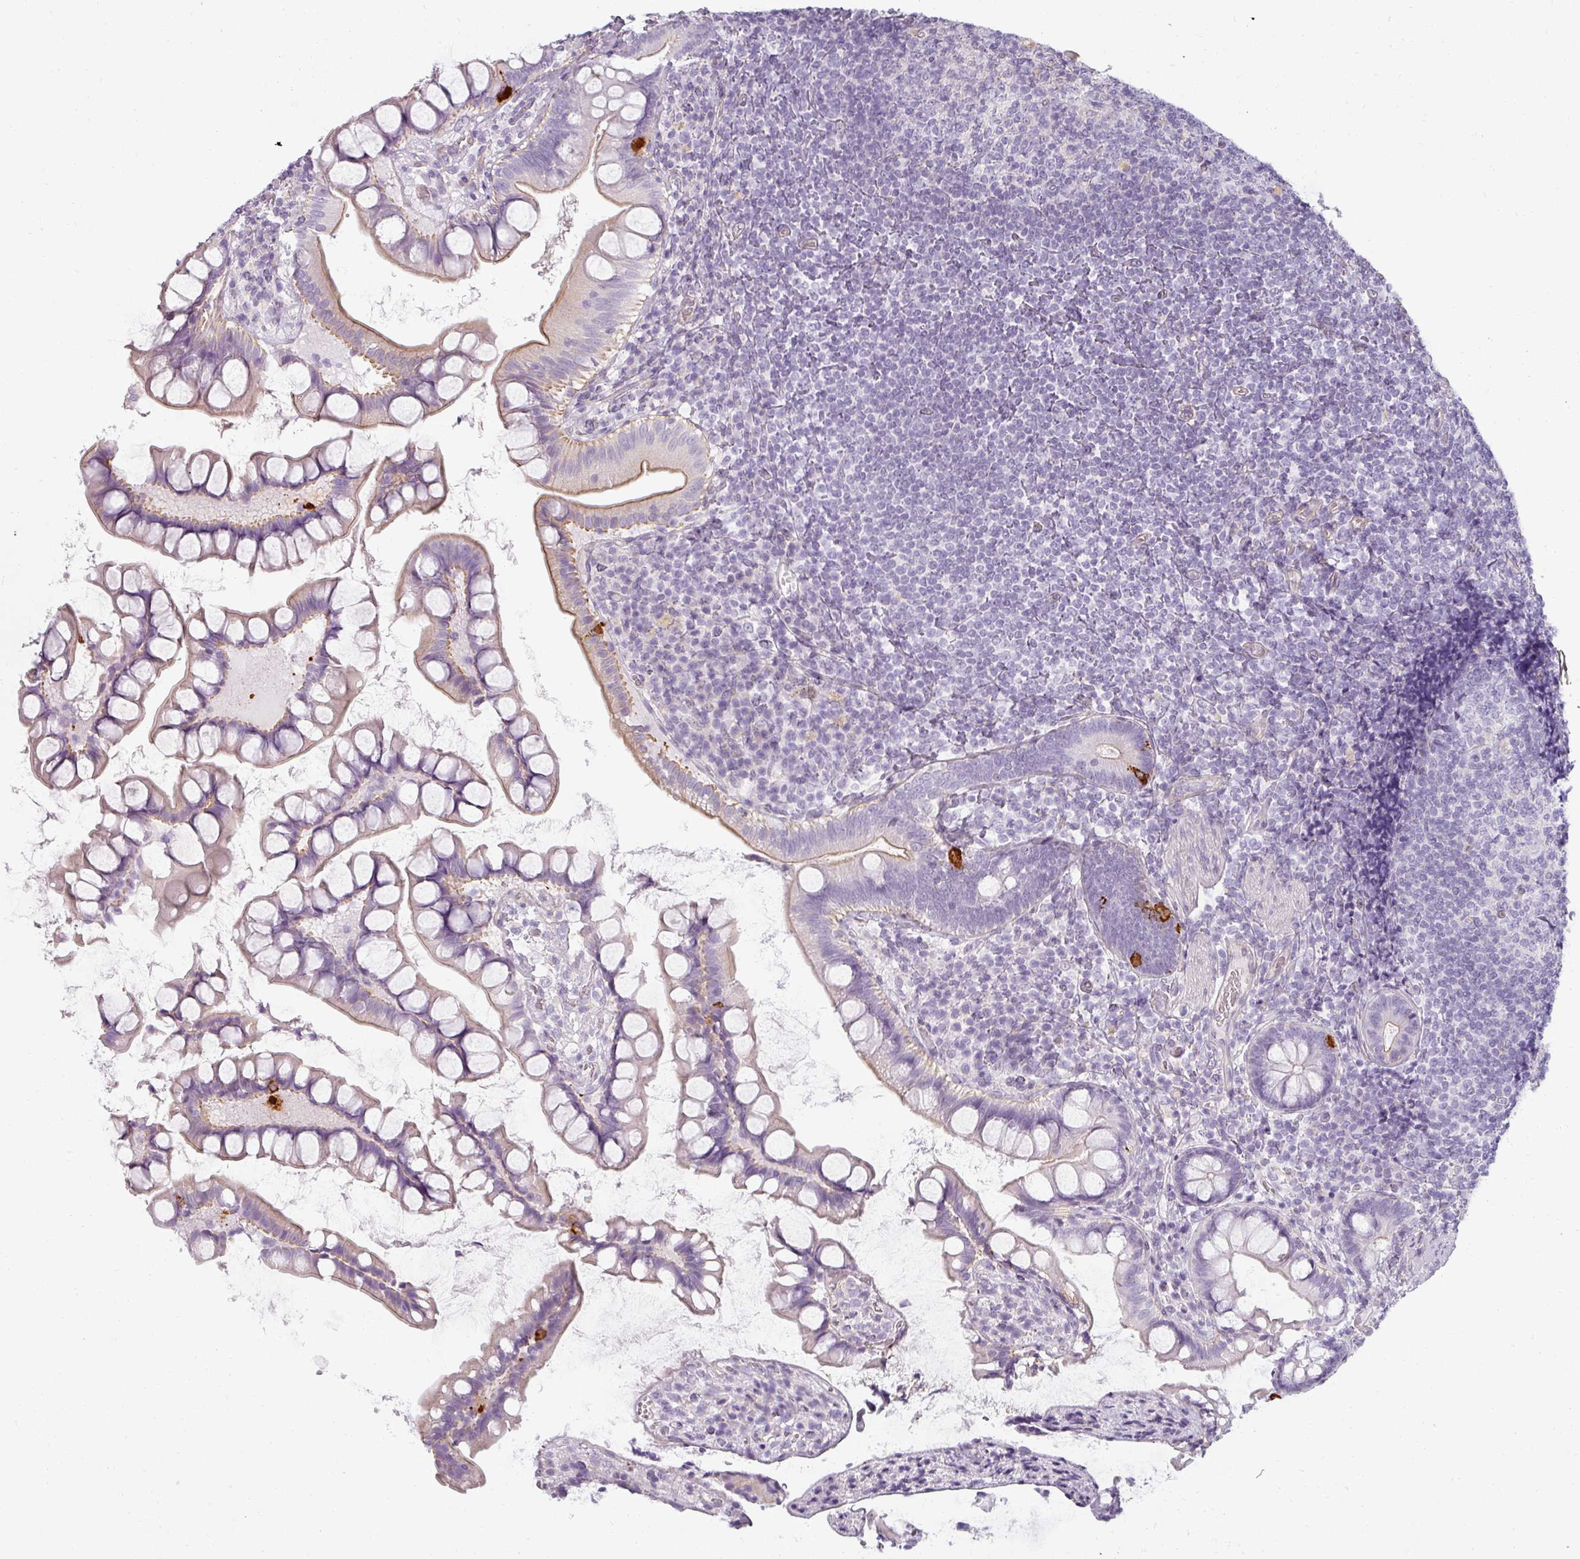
{"staining": {"intensity": "strong", "quantity": "<25%", "location": "cytoplasmic/membranous"}, "tissue": "small intestine", "cell_type": "Glandular cells", "image_type": "normal", "snomed": [{"axis": "morphology", "description": "Normal tissue, NOS"}, {"axis": "topography", "description": "Small intestine"}], "caption": "IHC staining of normal small intestine, which shows medium levels of strong cytoplasmic/membranous expression in about <25% of glandular cells indicating strong cytoplasmic/membranous protein expression. The staining was performed using DAB (3,3'-diaminobenzidine) (brown) for protein detection and nuclei were counterstained in hematoxylin (blue).", "gene": "ASB1", "patient": {"sex": "male", "age": 70}}